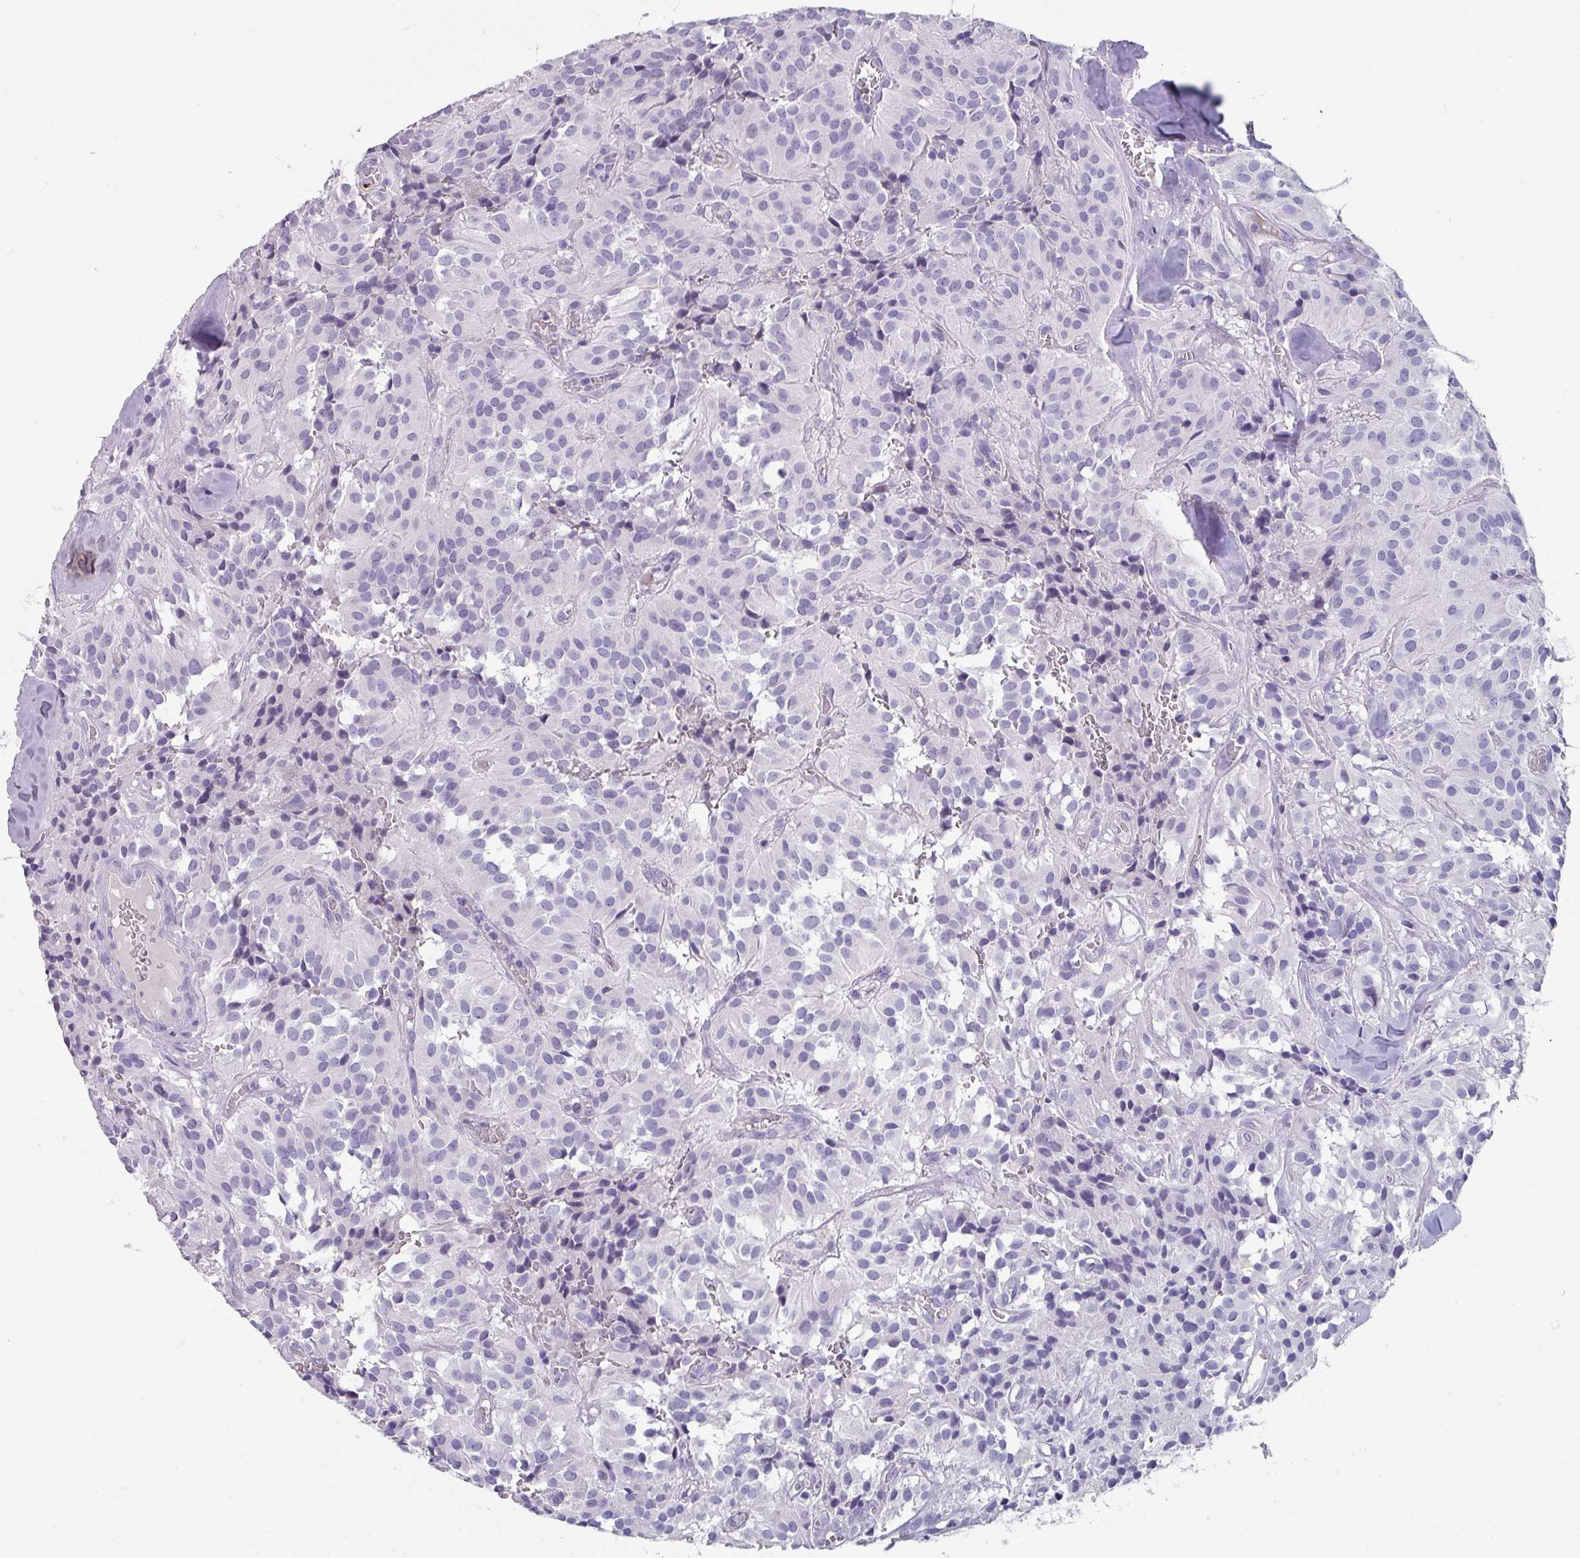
{"staining": {"intensity": "negative", "quantity": "none", "location": "none"}, "tissue": "glioma", "cell_type": "Tumor cells", "image_type": "cancer", "snomed": [{"axis": "morphology", "description": "Glioma, malignant, Low grade"}, {"axis": "topography", "description": "Brain"}], "caption": "This photomicrograph is of malignant glioma (low-grade) stained with IHC to label a protein in brown with the nuclei are counter-stained blue. There is no expression in tumor cells.", "gene": "DEFB115", "patient": {"sex": "male", "age": 42}}